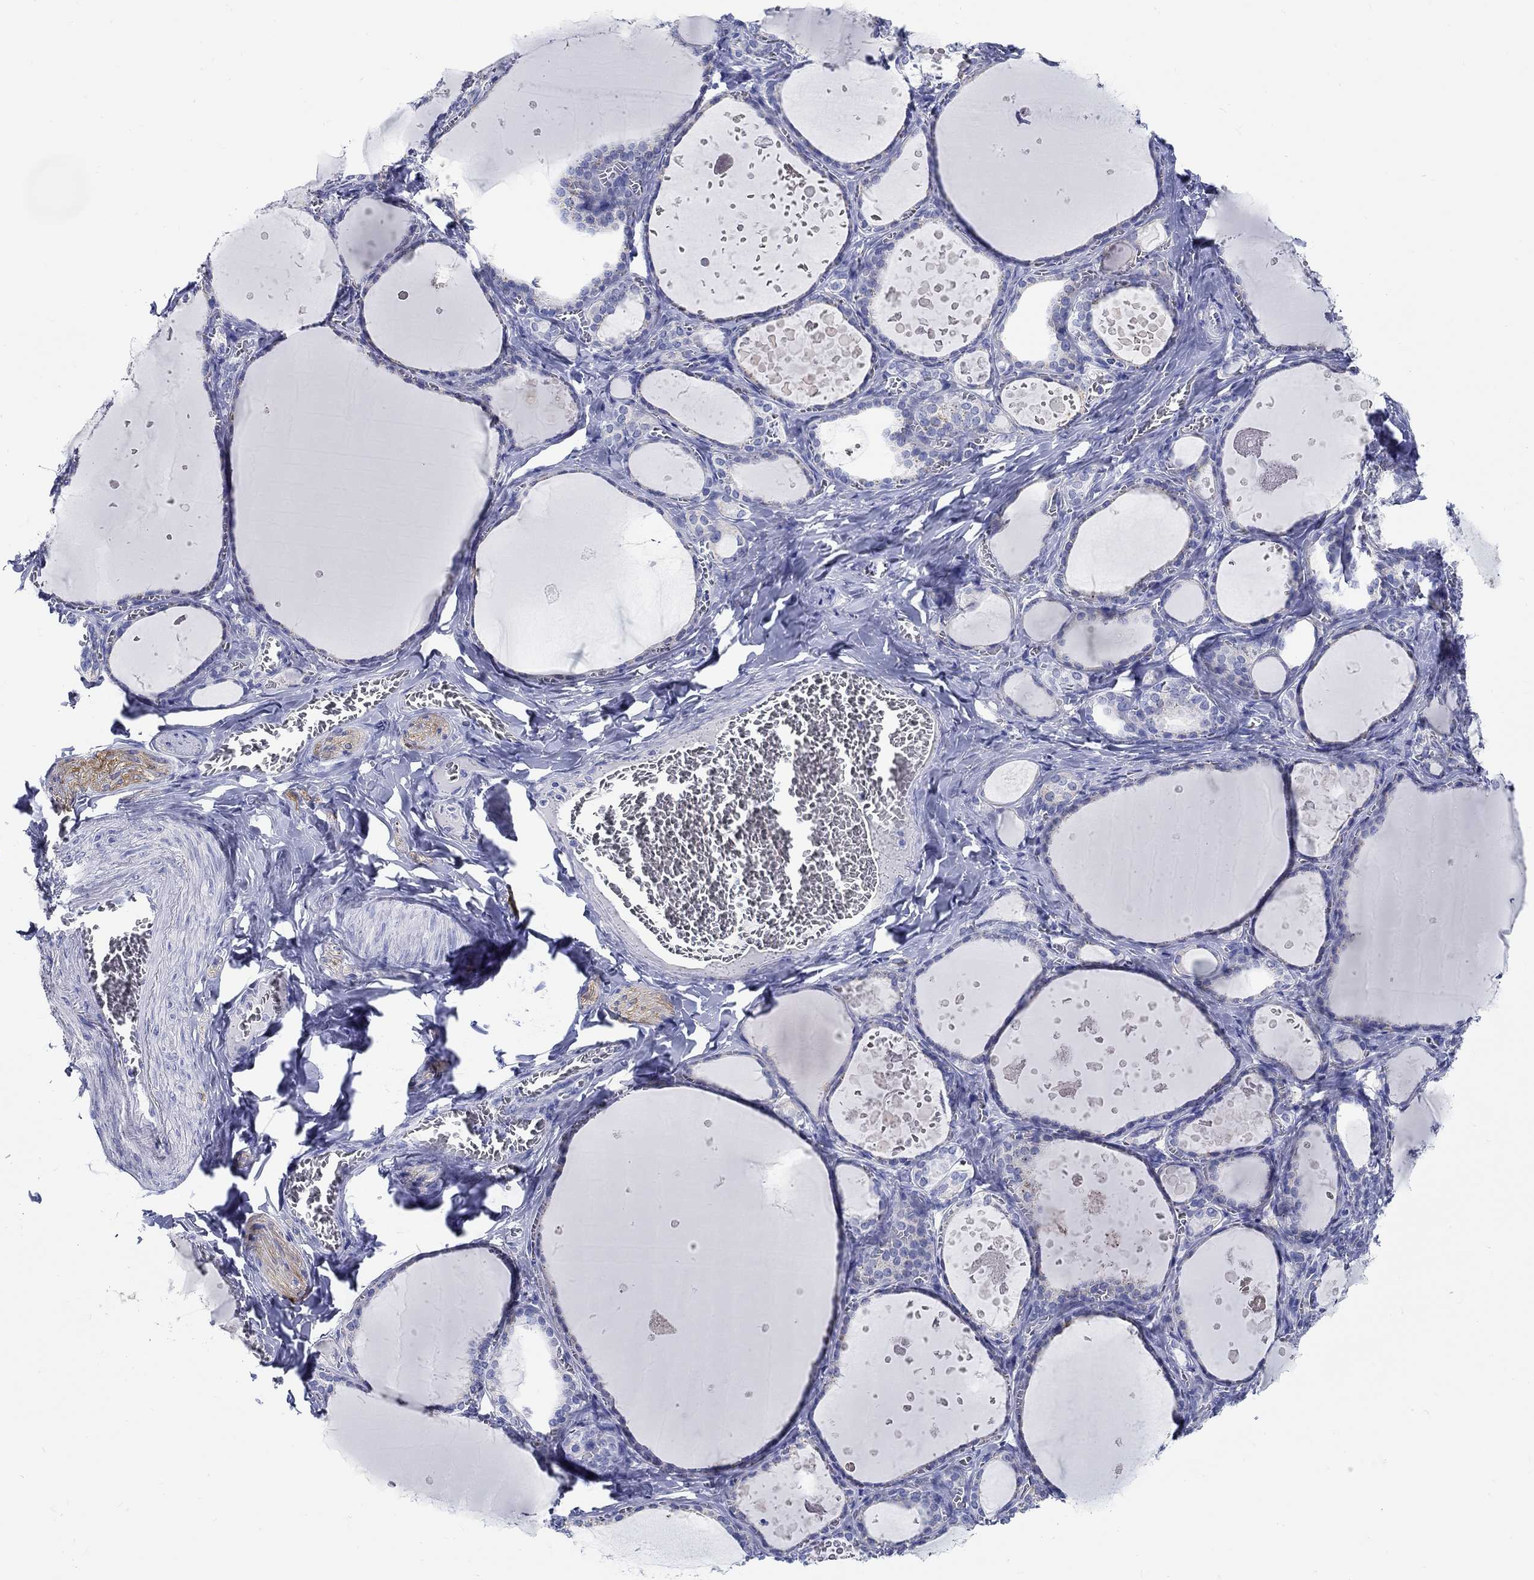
{"staining": {"intensity": "negative", "quantity": "none", "location": "none"}, "tissue": "thyroid gland", "cell_type": "Glandular cells", "image_type": "normal", "snomed": [{"axis": "morphology", "description": "Normal tissue, NOS"}, {"axis": "topography", "description": "Thyroid gland"}], "caption": "Immunohistochemistry (IHC) image of normal thyroid gland: thyroid gland stained with DAB (3,3'-diaminobenzidine) displays no significant protein positivity in glandular cells.", "gene": "FBXO2", "patient": {"sex": "female", "age": 56}}